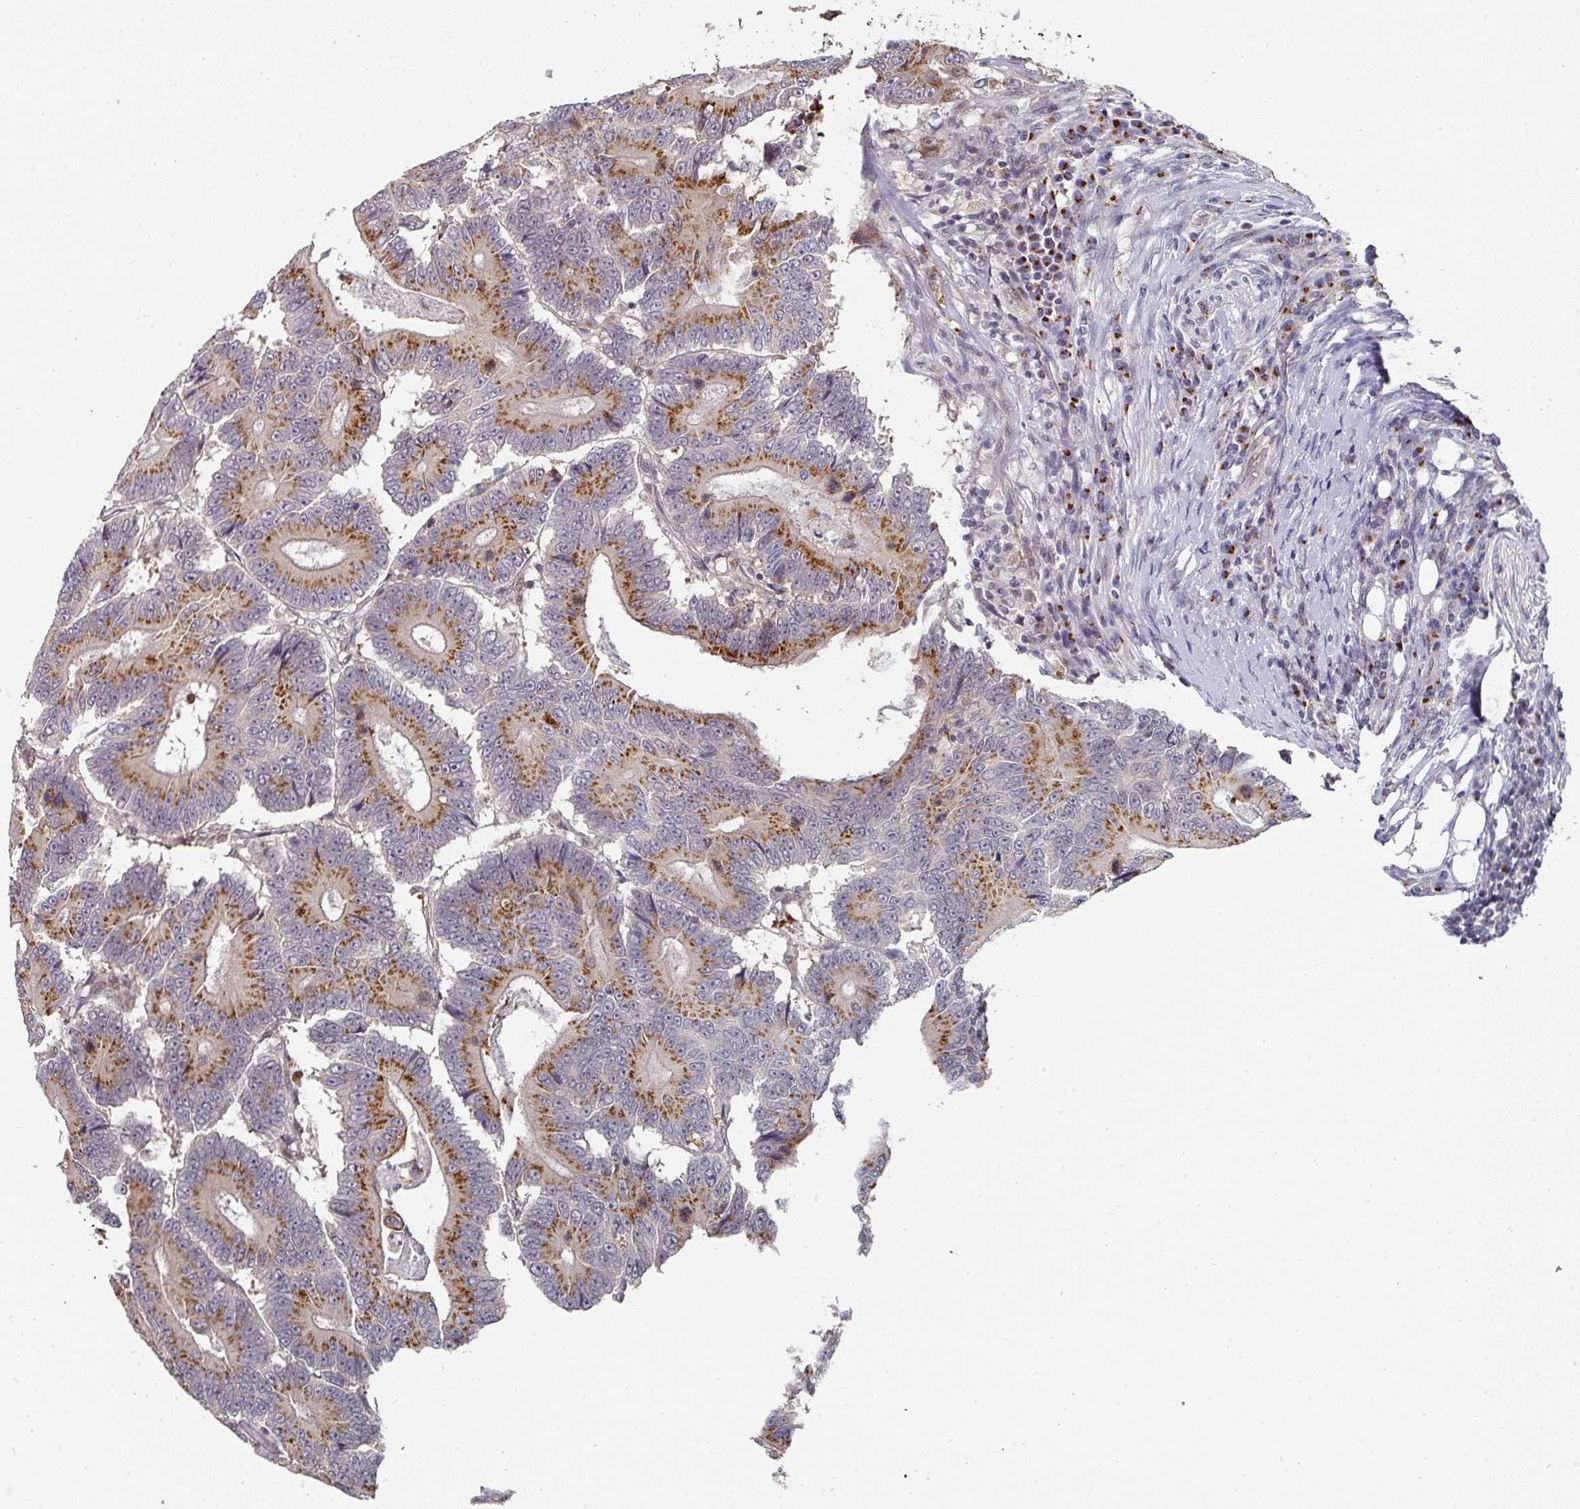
{"staining": {"intensity": "moderate", "quantity": ">75%", "location": "cytoplasmic/membranous"}, "tissue": "colorectal cancer", "cell_type": "Tumor cells", "image_type": "cancer", "snomed": [{"axis": "morphology", "description": "Adenocarcinoma, NOS"}, {"axis": "topography", "description": "Colon"}], "caption": "Immunohistochemistry (IHC) image of neoplastic tissue: colorectal cancer (adenocarcinoma) stained using immunohistochemistry exhibits medium levels of moderate protein expression localized specifically in the cytoplasmic/membranous of tumor cells, appearing as a cytoplasmic/membranous brown color.", "gene": "C18orf25", "patient": {"sex": "male", "age": 83}}